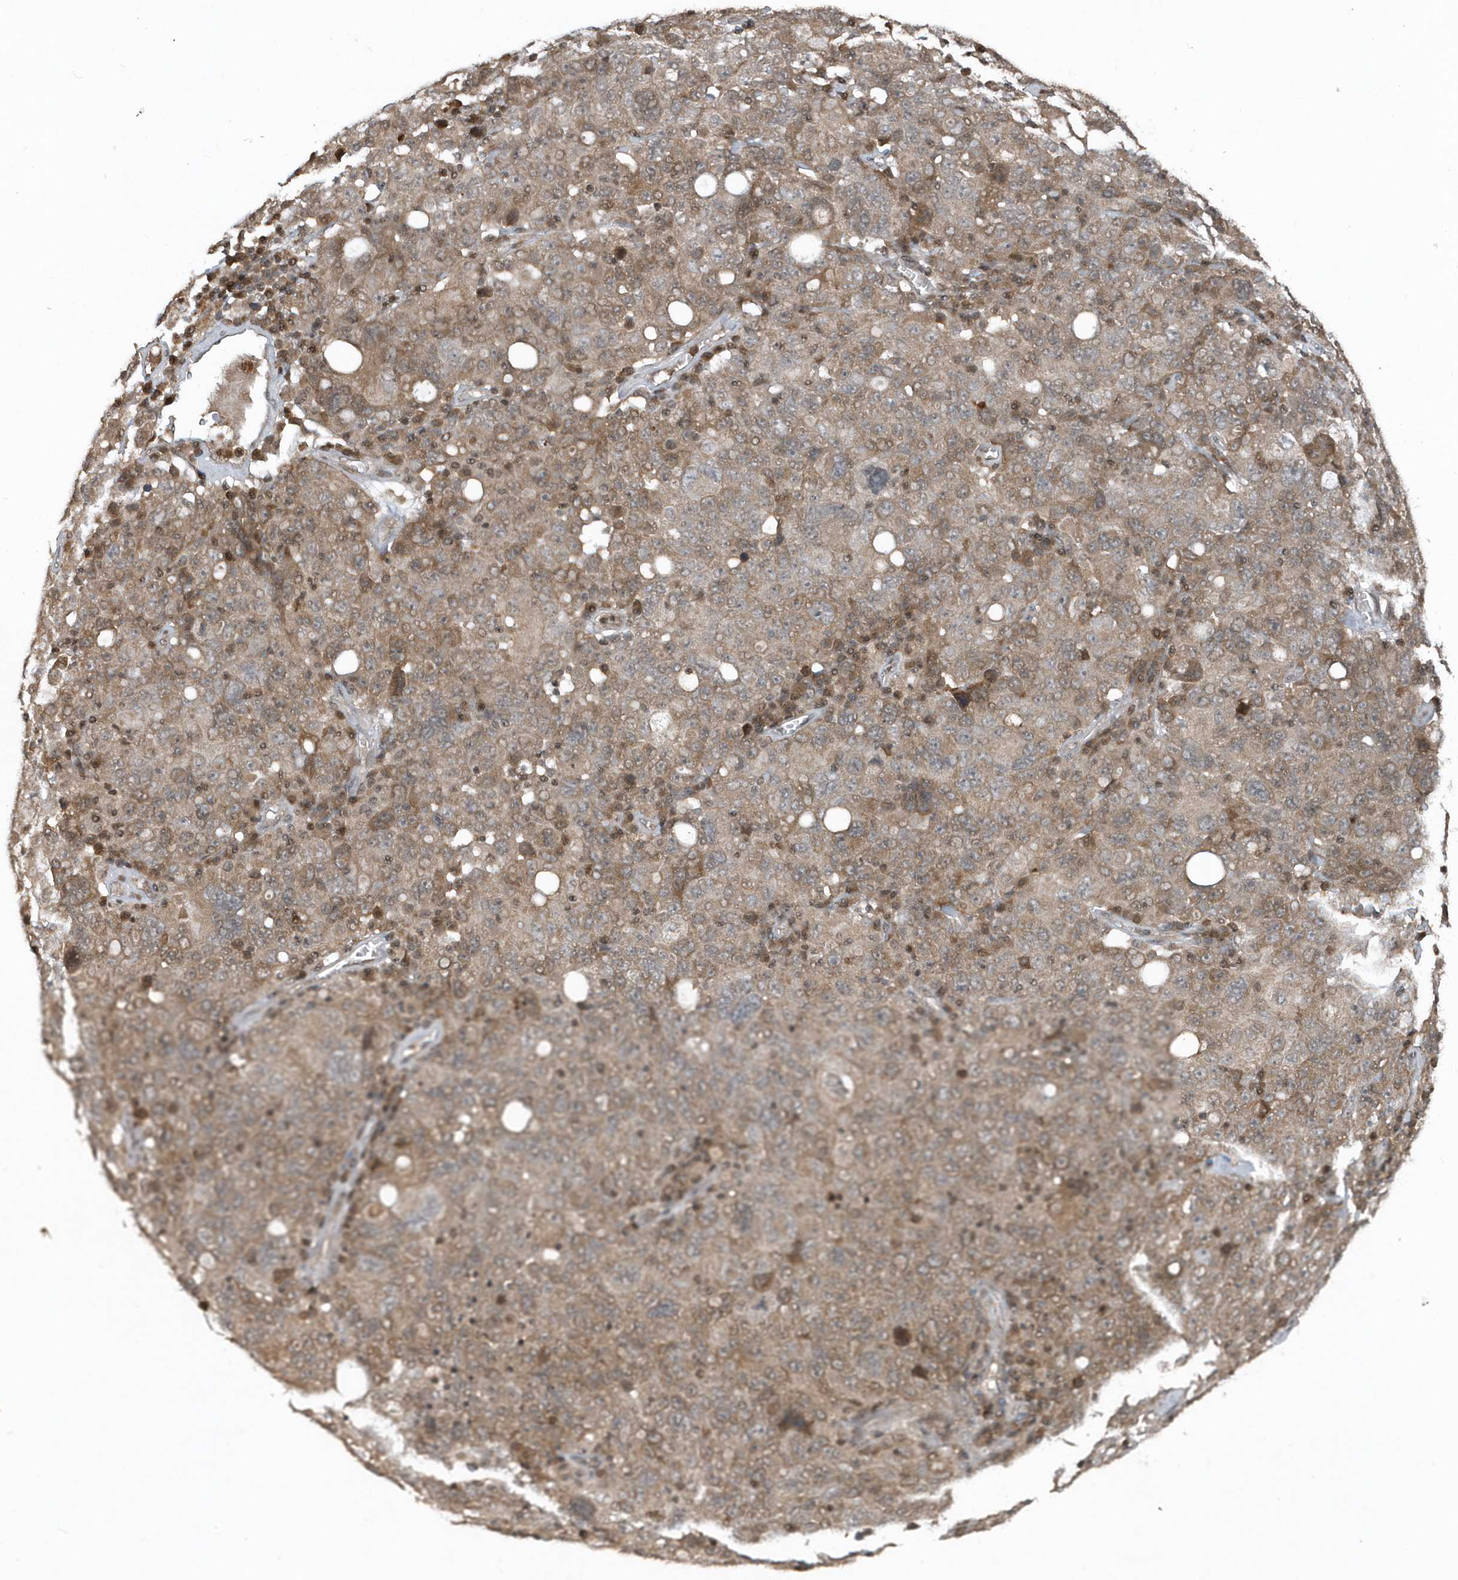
{"staining": {"intensity": "moderate", "quantity": ">75%", "location": "cytoplasmic/membranous"}, "tissue": "ovarian cancer", "cell_type": "Tumor cells", "image_type": "cancer", "snomed": [{"axis": "morphology", "description": "Carcinoma, endometroid"}, {"axis": "topography", "description": "Ovary"}], "caption": "An immunohistochemistry (IHC) photomicrograph of neoplastic tissue is shown. Protein staining in brown labels moderate cytoplasmic/membranous positivity in ovarian cancer (endometroid carcinoma) within tumor cells. (IHC, brightfield microscopy, high magnification).", "gene": "EIF2B1", "patient": {"sex": "female", "age": 62}}